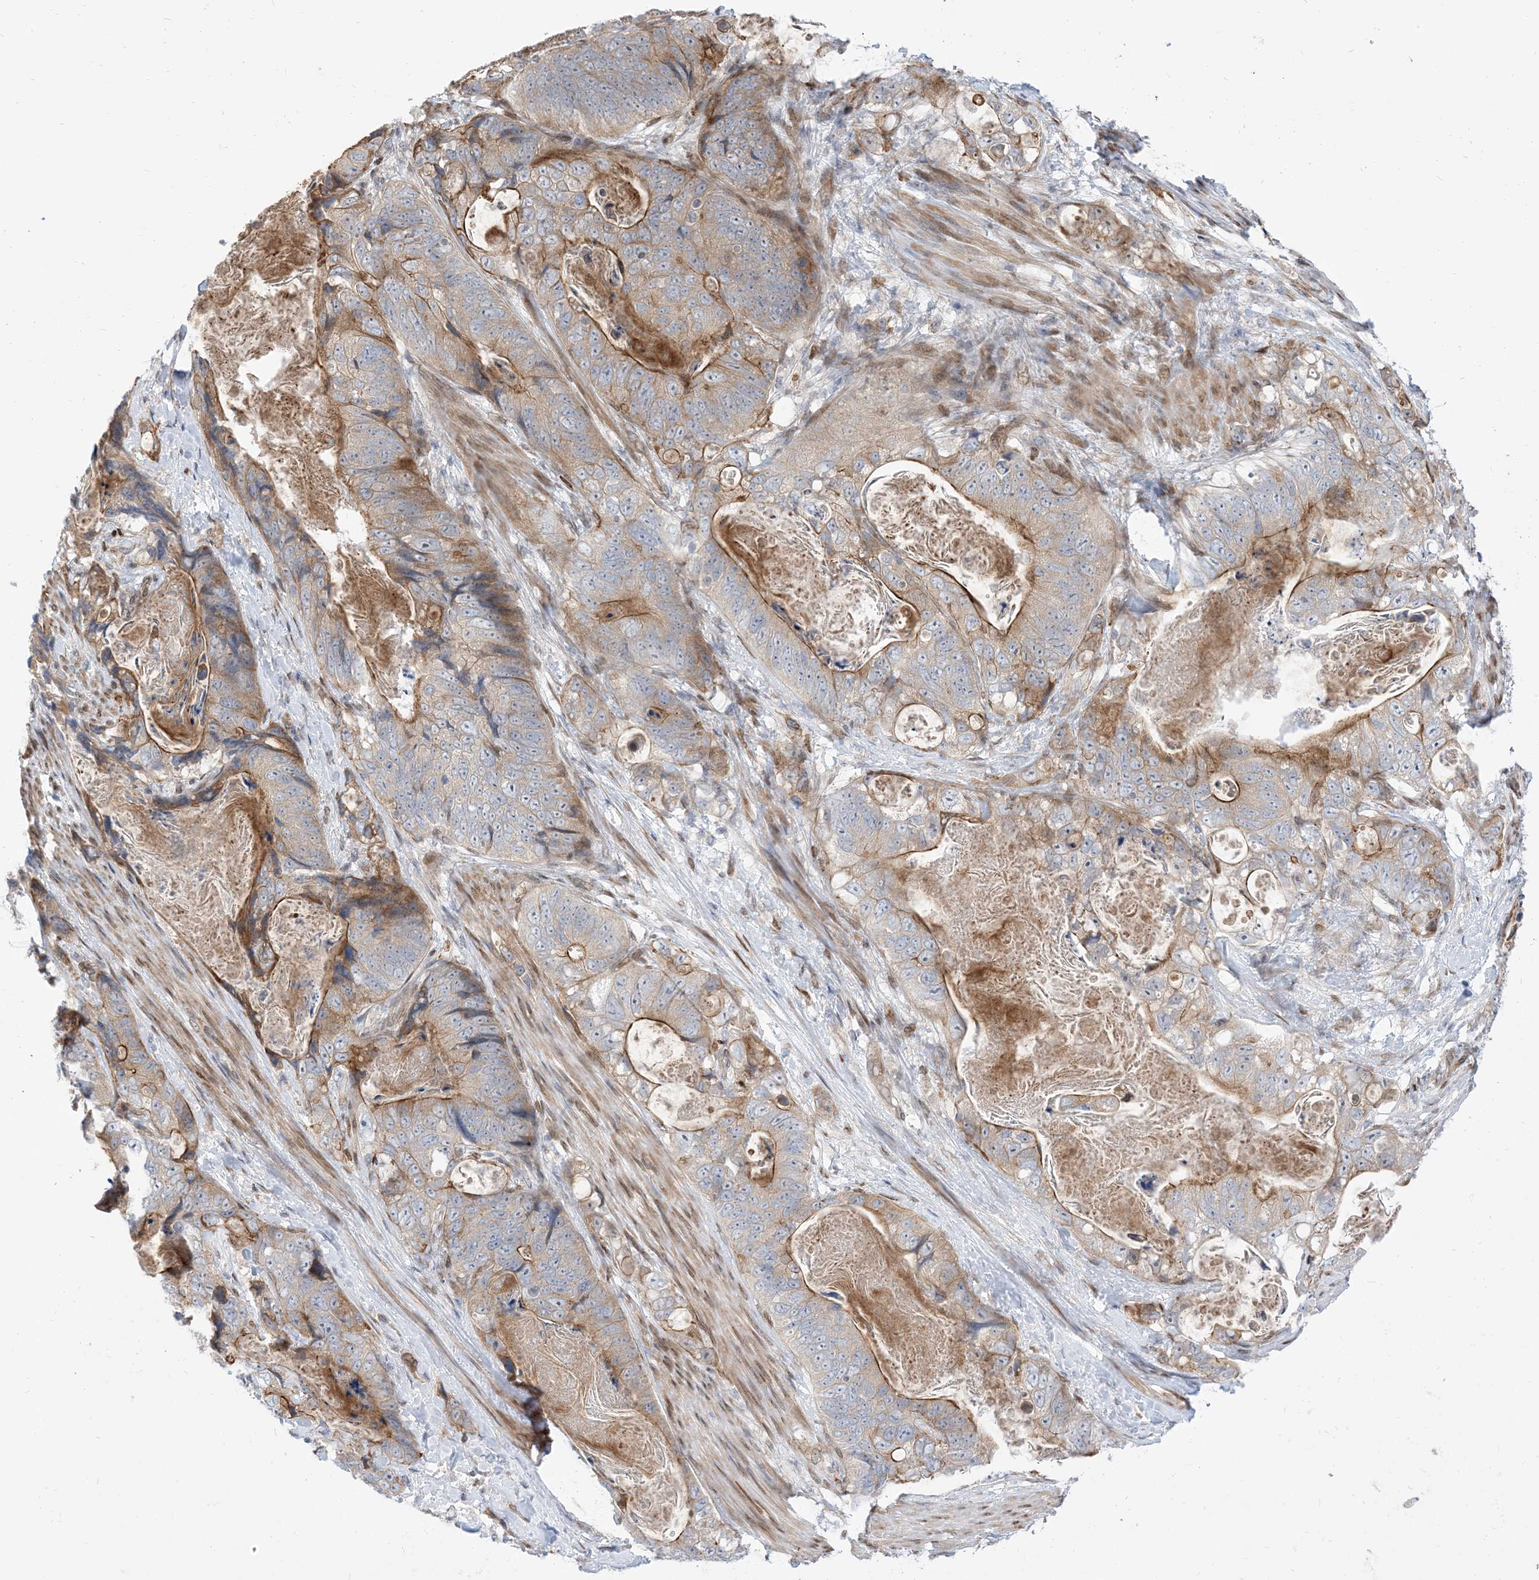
{"staining": {"intensity": "moderate", "quantity": "25%-75%", "location": "cytoplasmic/membranous"}, "tissue": "stomach cancer", "cell_type": "Tumor cells", "image_type": "cancer", "snomed": [{"axis": "morphology", "description": "Normal tissue, NOS"}, {"axis": "morphology", "description": "Adenocarcinoma, NOS"}, {"axis": "topography", "description": "Stomach"}], "caption": "Immunohistochemical staining of human stomach cancer displays moderate cytoplasmic/membranous protein expression in about 25%-75% of tumor cells.", "gene": "TYSND1", "patient": {"sex": "female", "age": 89}}